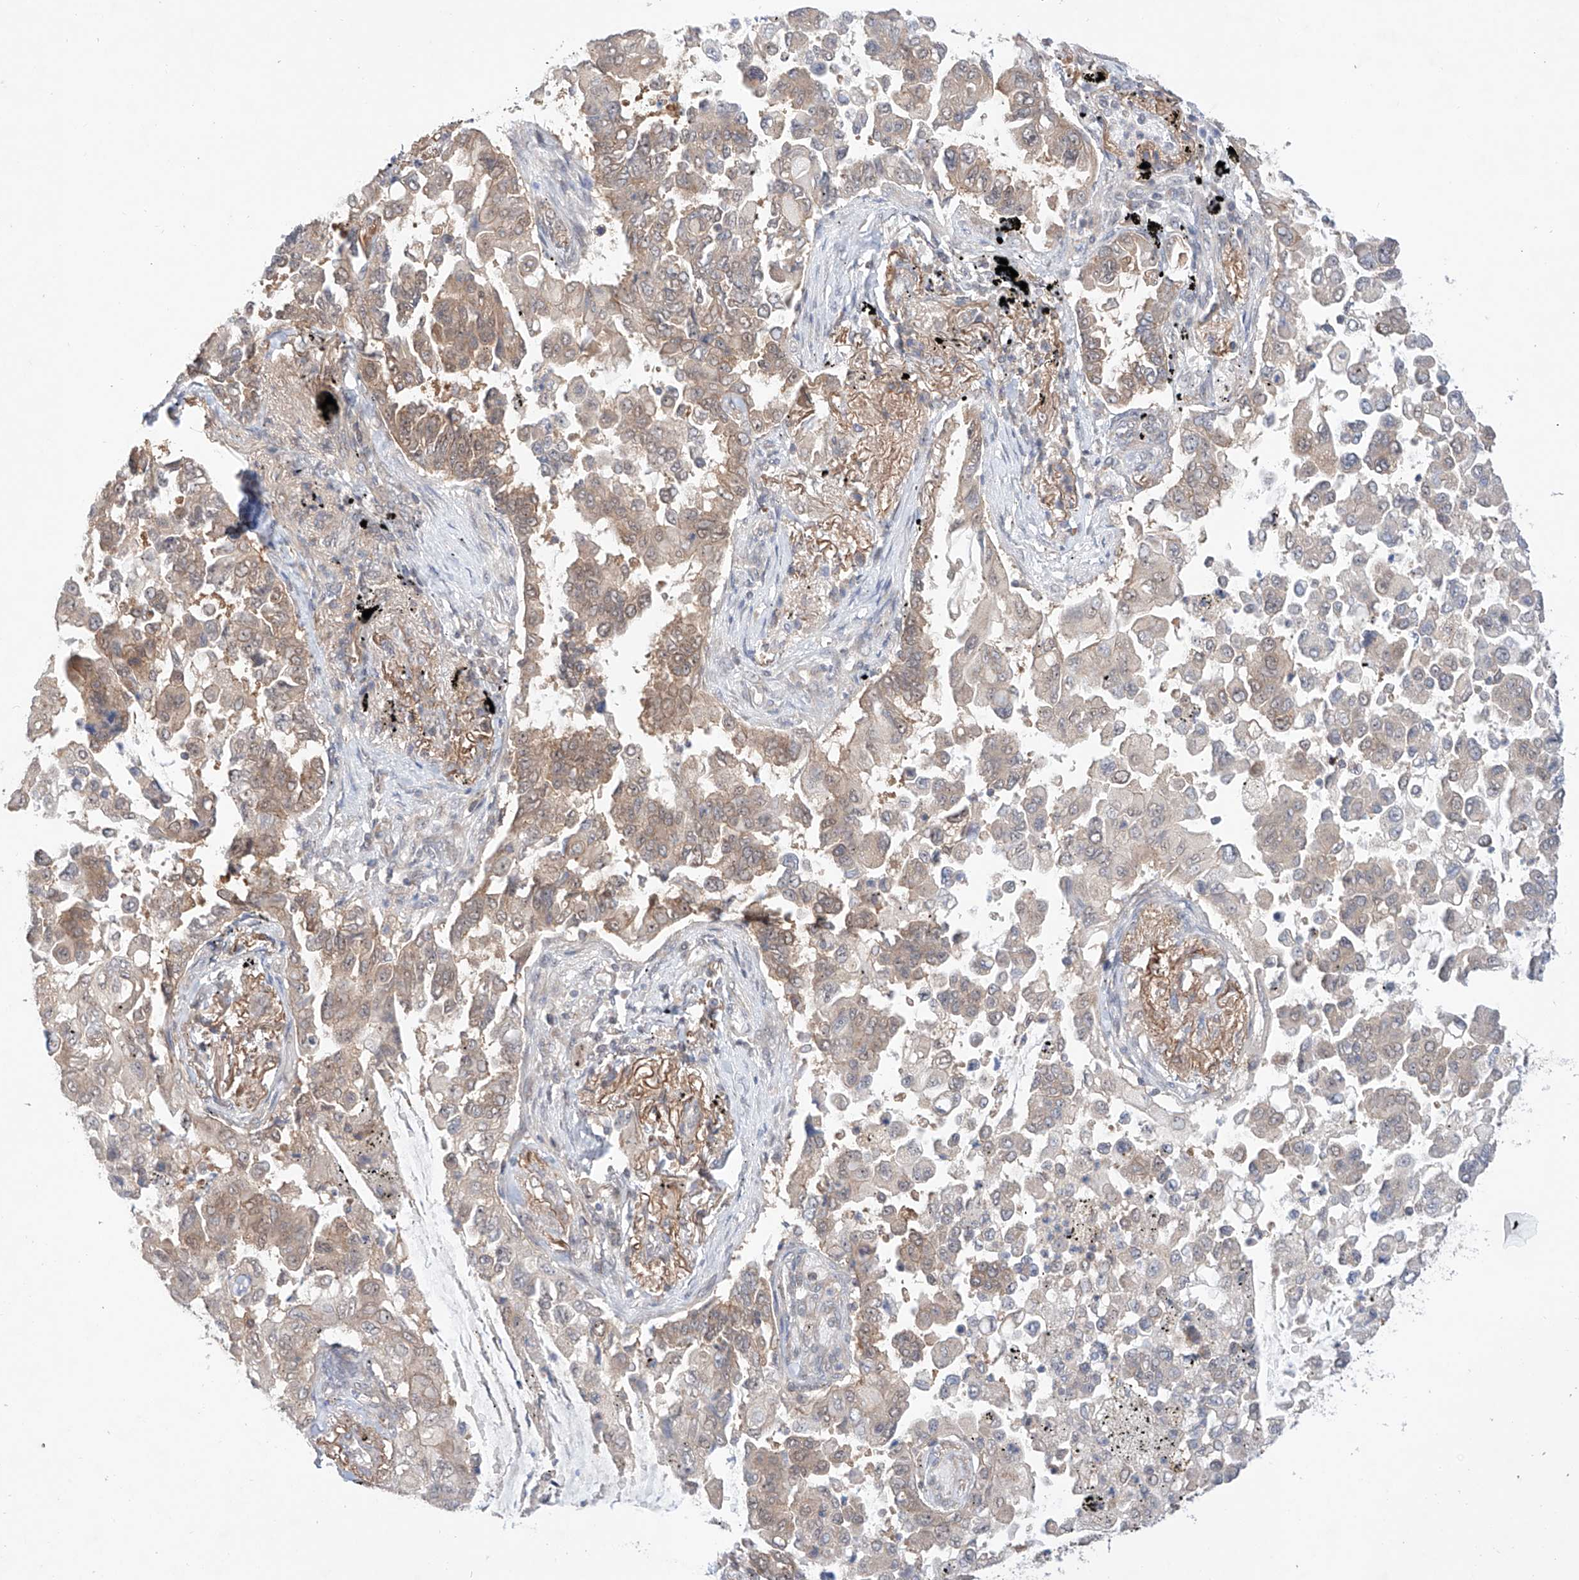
{"staining": {"intensity": "moderate", "quantity": "25%-75%", "location": "cytoplasmic/membranous"}, "tissue": "lung cancer", "cell_type": "Tumor cells", "image_type": "cancer", "snomed": [{"axis": "morphology", "description": "Adenocarcinoma, NOS"}, {"axis": "topography", "description": "Lung"}], "caption": "This photomicrograph demonstrates IHC staining of human lung adenocarcinoma, with medium moderate cytoplasmic/membranous positivity in approximately 25%-75% of tumor cells.", "gene": "TSR2", "patient": {"sex": "female", "age": 67}}